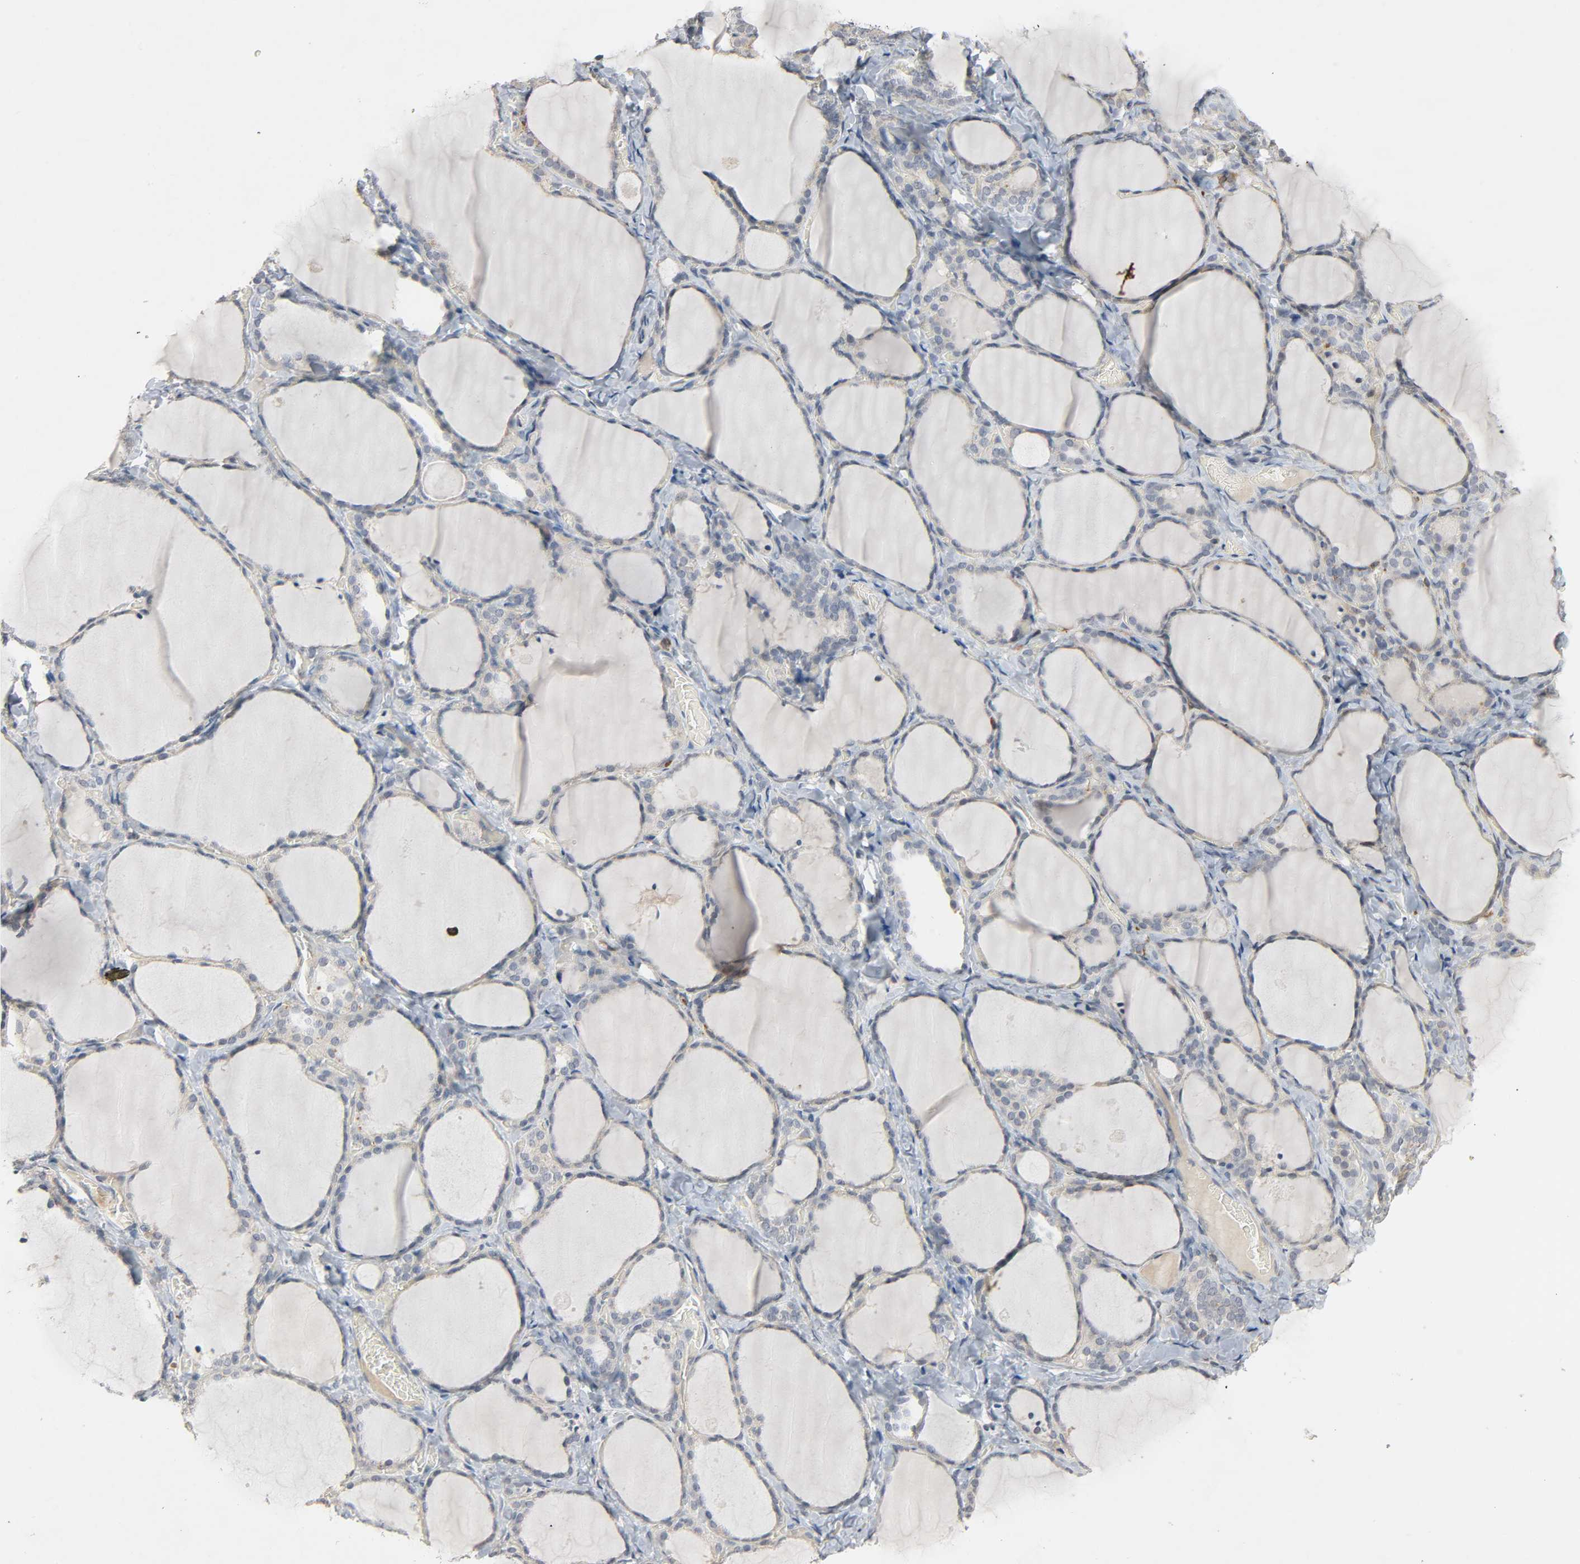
{"staining": {"intensity": "weak", "quantity": ">75%", "location": "cytoplasmic/membranous"}, "tissue": "thyroid gland", "cell_type": "Glandular cells", "image_type": "normal", "snomed": [{"axis": "morphology", "description": "Normal tissue, NOS"}, {"axis": "morphology", "description": "Papillary adenocarcinoma, NOS"}, {"axis": "topography", "description": "Thyroid gland"}], "caption": "Immunohistochemistry (IHC) (DAB (3,3'-diaminobenzidine)) staining of unremarkable human thyroid gland displays weak cytoplasmic/membranous protein staining in approximately >75% of glandular cells.", "gene": "CD4", "patient": {"sex": "female", "age": 30}}